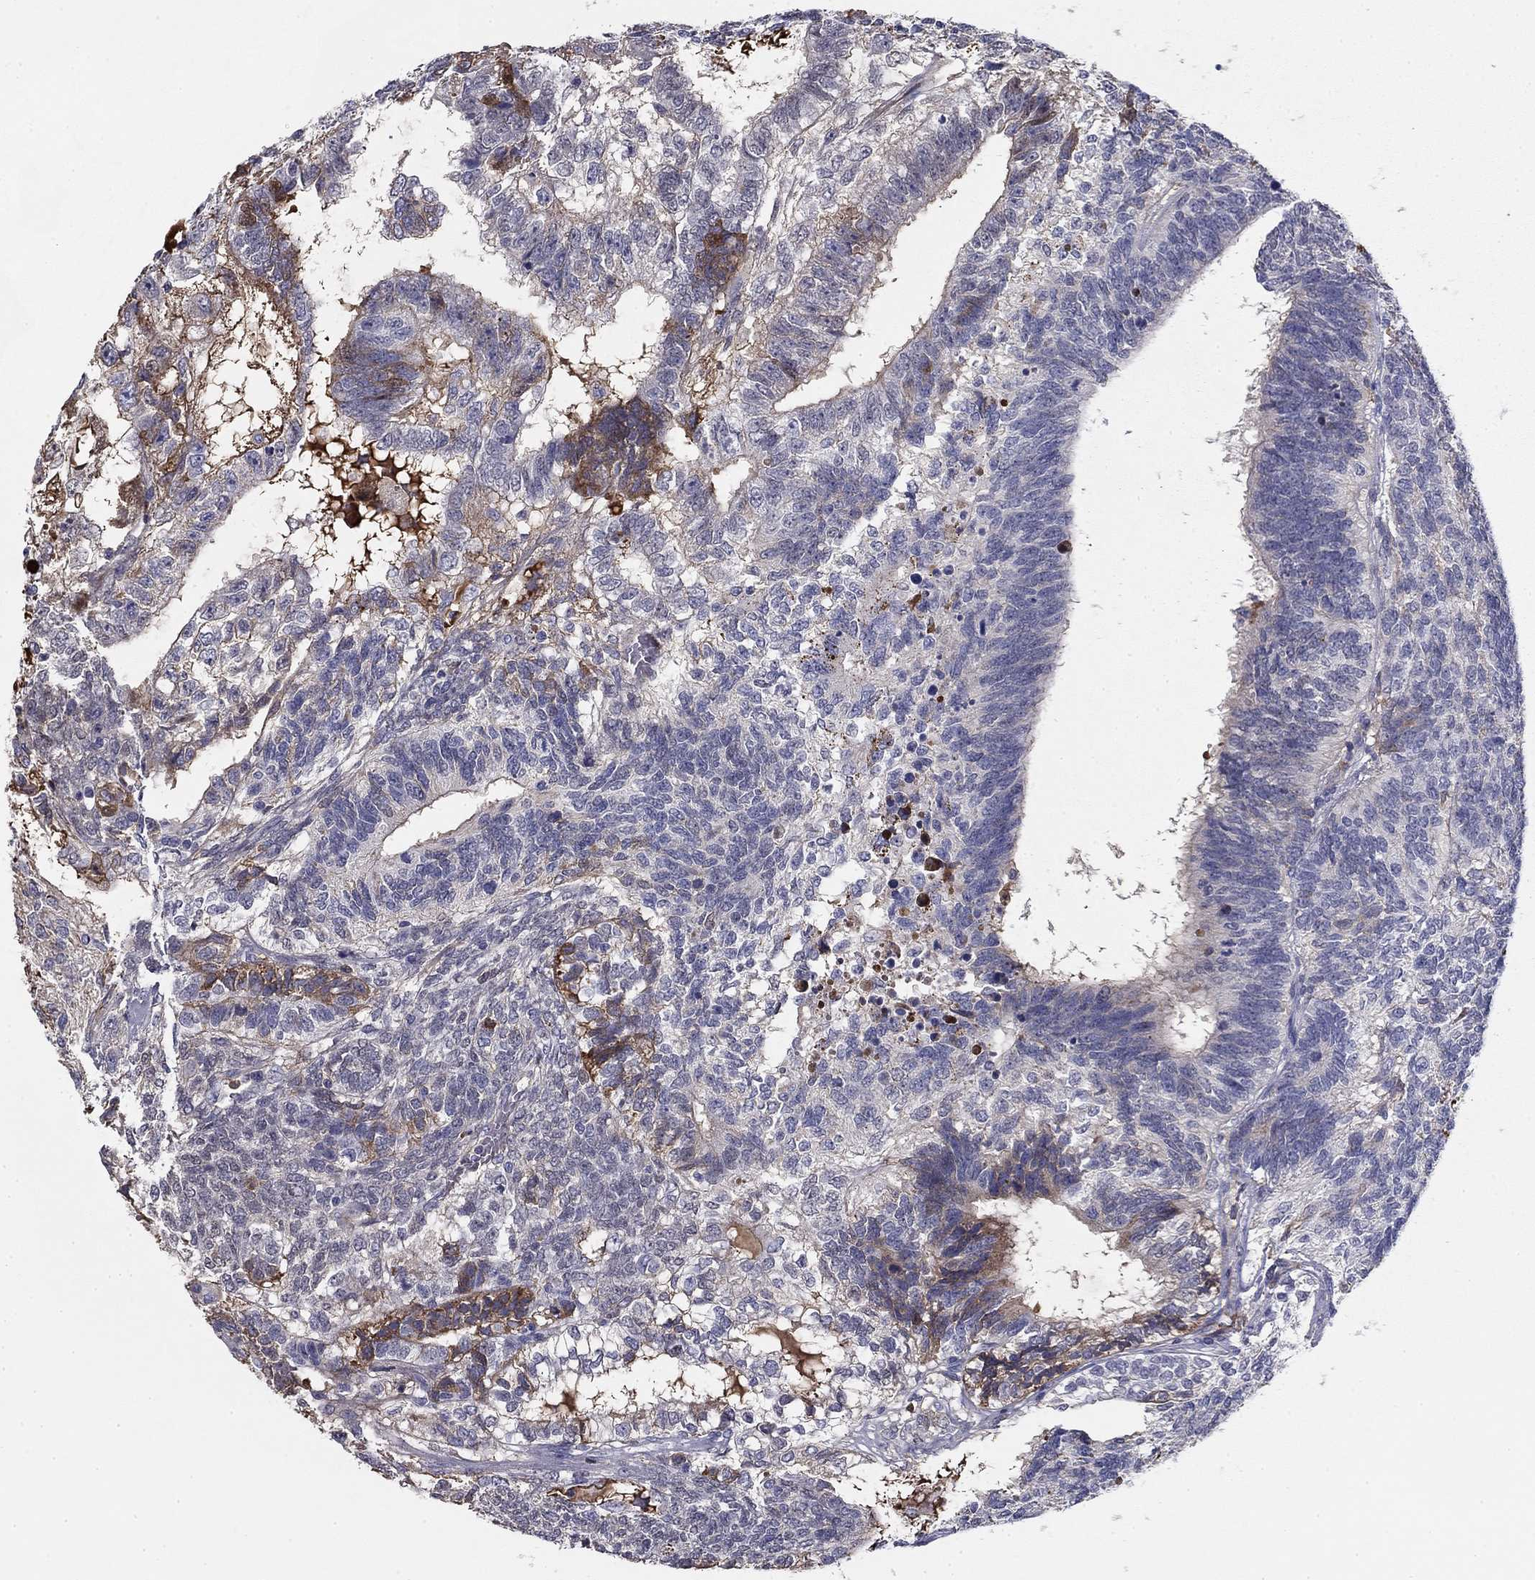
{"staining": {"intensity": "negative", "quantity": "none", "location": "none"}, "tissue": "testis cancer", "cell_type": "Tumor cells", "image_type": "cancer", "snomed": [{"axis": "morphology", "description": "Seminoma, NOS"}, {"axis": "morphology", "description": "Carcinoma, Embryonal, NOS"}, {"axis": "topography", "description": "Testis"}], "caption": "DAB (3,3'-diaminobenzidine) immunohistochemical staining of human testis cancer demonstrates no significant staining in tumor cells.", "gene": "CPLX4", "patient": {"sex": "male", "age": 41}}